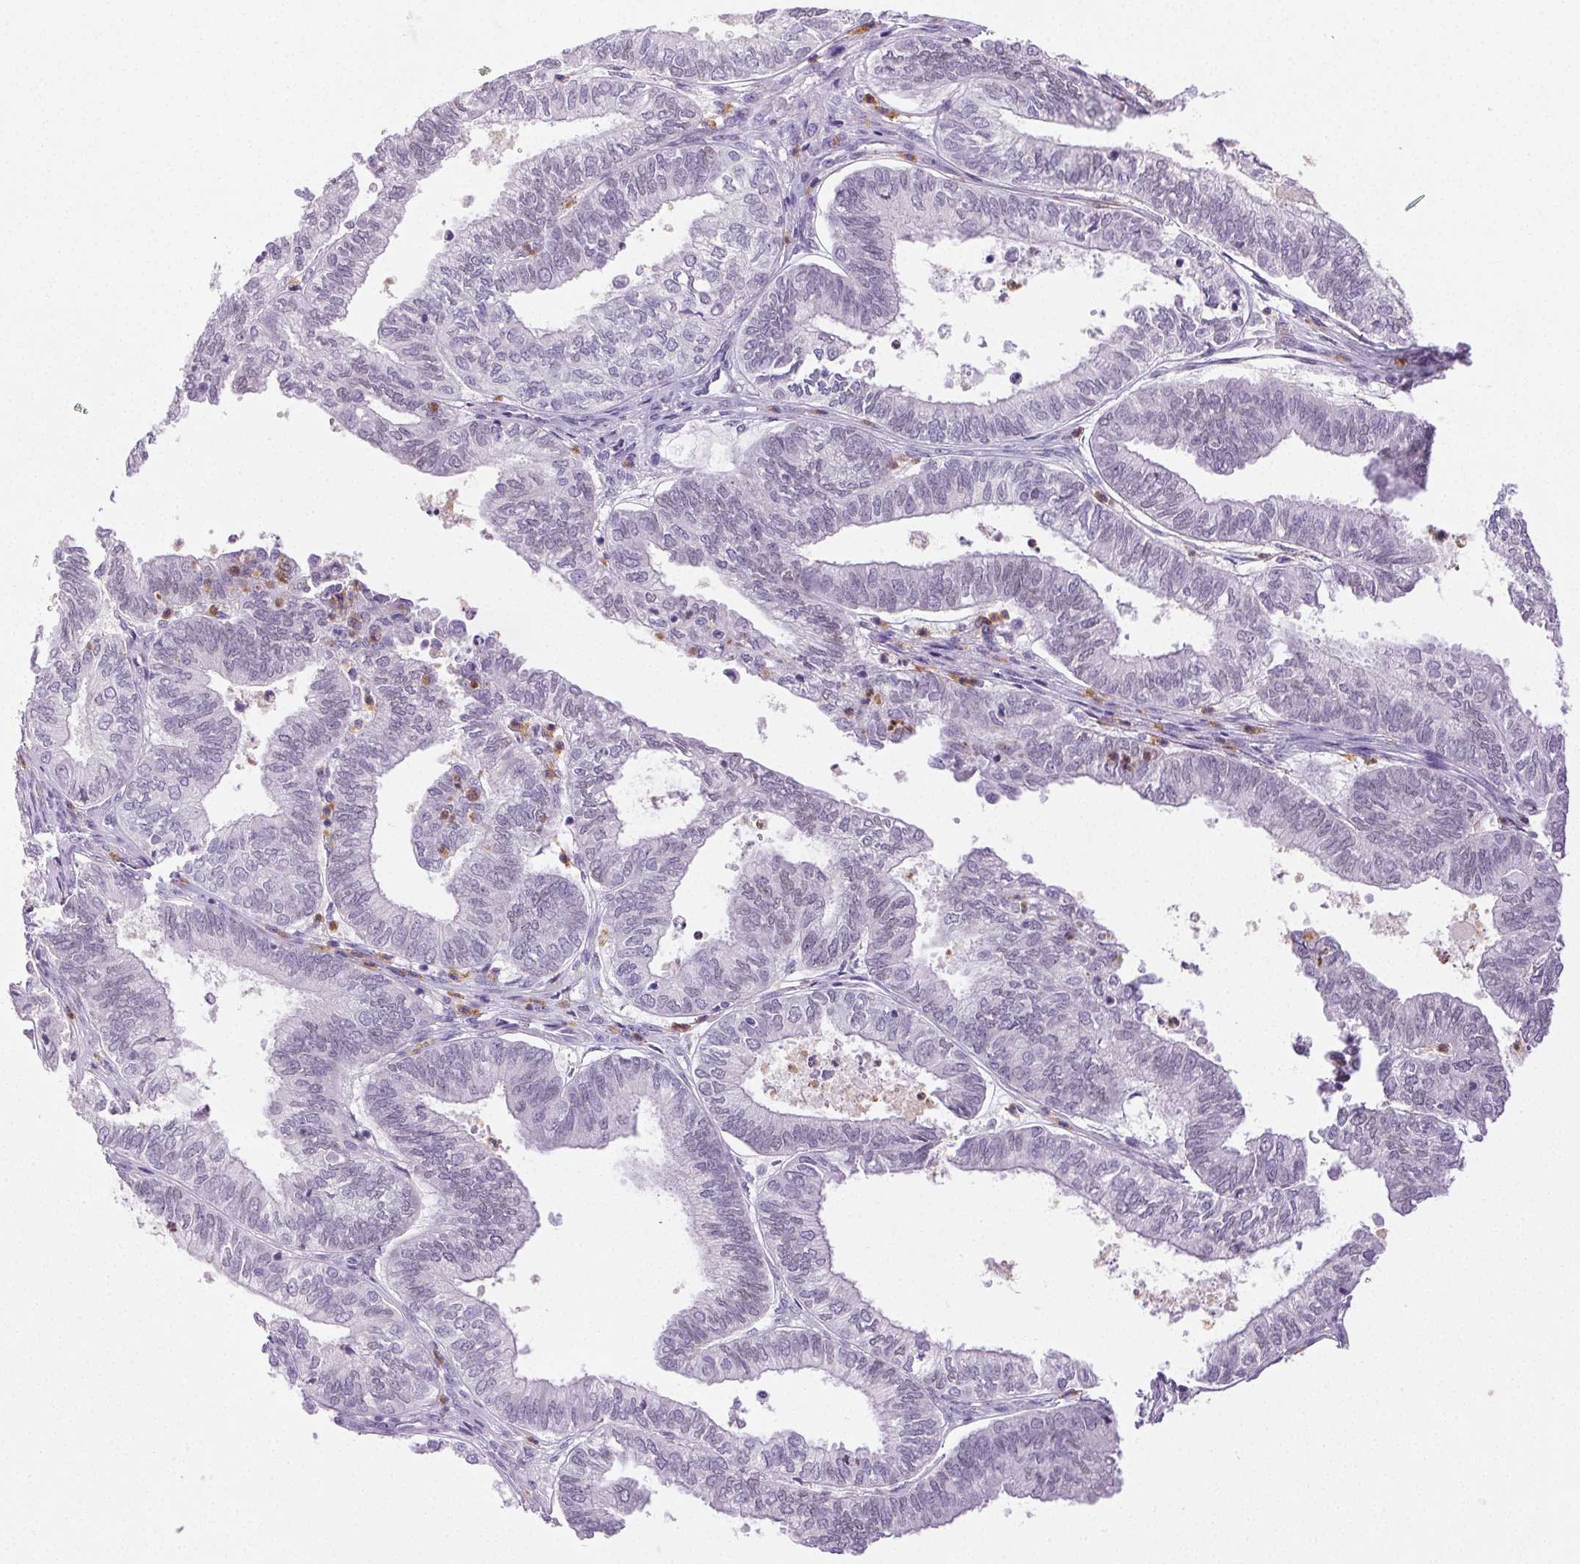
{"staining": {"intensity": "negative", "quantity": "none", "location": "none"}, "tissue": "ovarian cancer", "cell_type": "Tumor cells", "image_type": "cancer", "snomed": [{"axis": "morphology", "description": "Carcinoma, endometroid"}, {"axis": "topography", "description": "Ovary"}], "caption": "A histopathology image of ovarian cancer stained for a protein shows no brown staining in tumor cells.", "gene": "EMX2", "patient": {"sex": "female", "age": 64}}